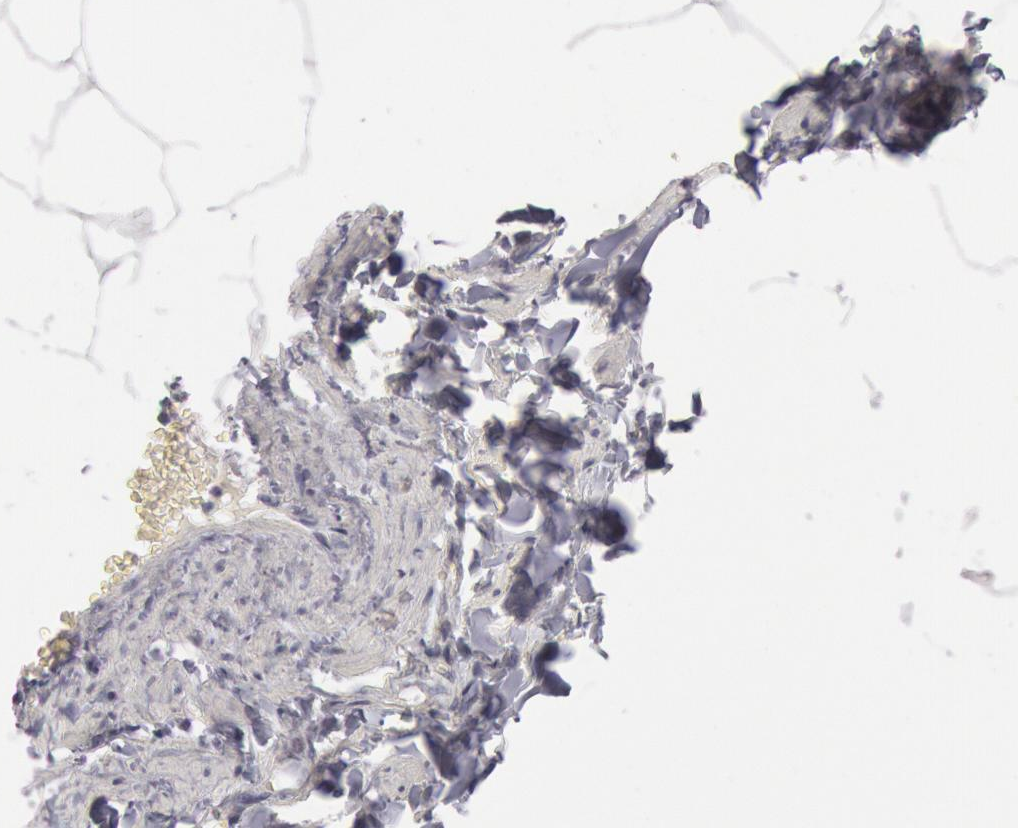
{"staining": {"intensity": "negative", "quantity": "none", "location": "none"}, "tissue": "adipose tissue", "cell_type": "Adipocytes", "image_type": "normal", "snomed": [{"axis": "morphology", "description": "Normal tissue, NOS"}, {"axis": "morphology", "description": "Duct carcinoma"}, {"axis": "topography", "description": "Breast"}, {"axis": "topography", "description": "Adipose tissue"}], "caption": "High magnification brightfield microscopy of normal adipose tissue stained with DAB (brown) and counterstained with hematoxylin (blue): adipocytes show no significant expression. Nuclei are stained in blue.", "gene": "JOSD1", "patient": {"sex": "female", "age": 37}}